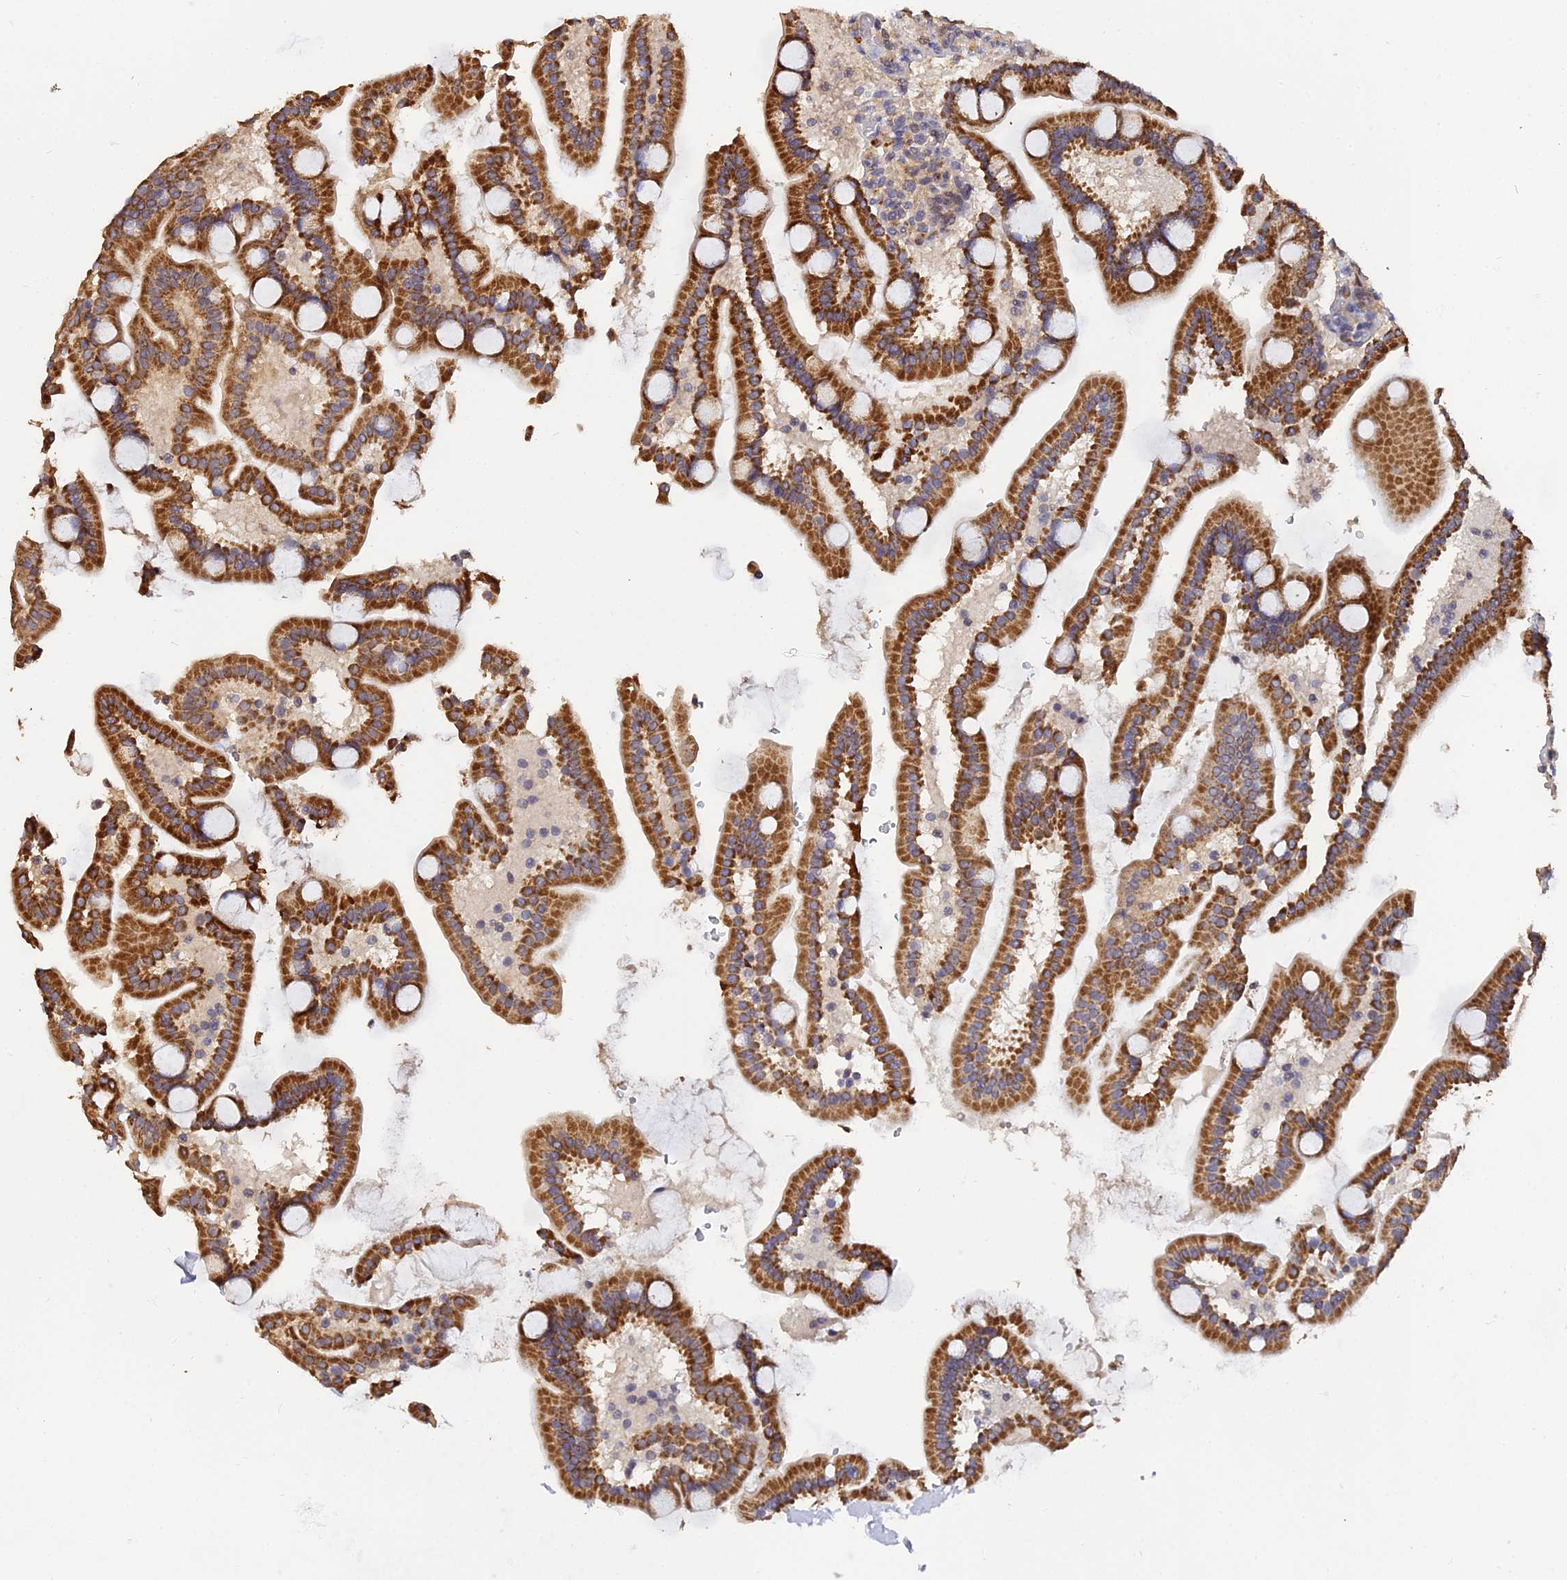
{"staining": {"intensity": "strong", "quantity": ">75%", "location": "cytoplasmic/membranous"}, "tissue": "duodenum", "cell_type": "Glandular cells", "image_type": "normal", "snomed": [{"axis": "morphology", "description": "Normal tissue, NOS"}, {"axis": "topography", "description": "Duodenum"}], "caption": "Immunohistochemistry (IHC) micrograph of normal duodenum: duodenum stained using immunohistochemistry shows high levels of strong protein expression localized specifically in the cytoplasmic/membranous of glandular cells, appearing as a cytoplasmic/membranous brown color.", "gene": "LSM5", "patient": {"sex": "male", "age": 55}}